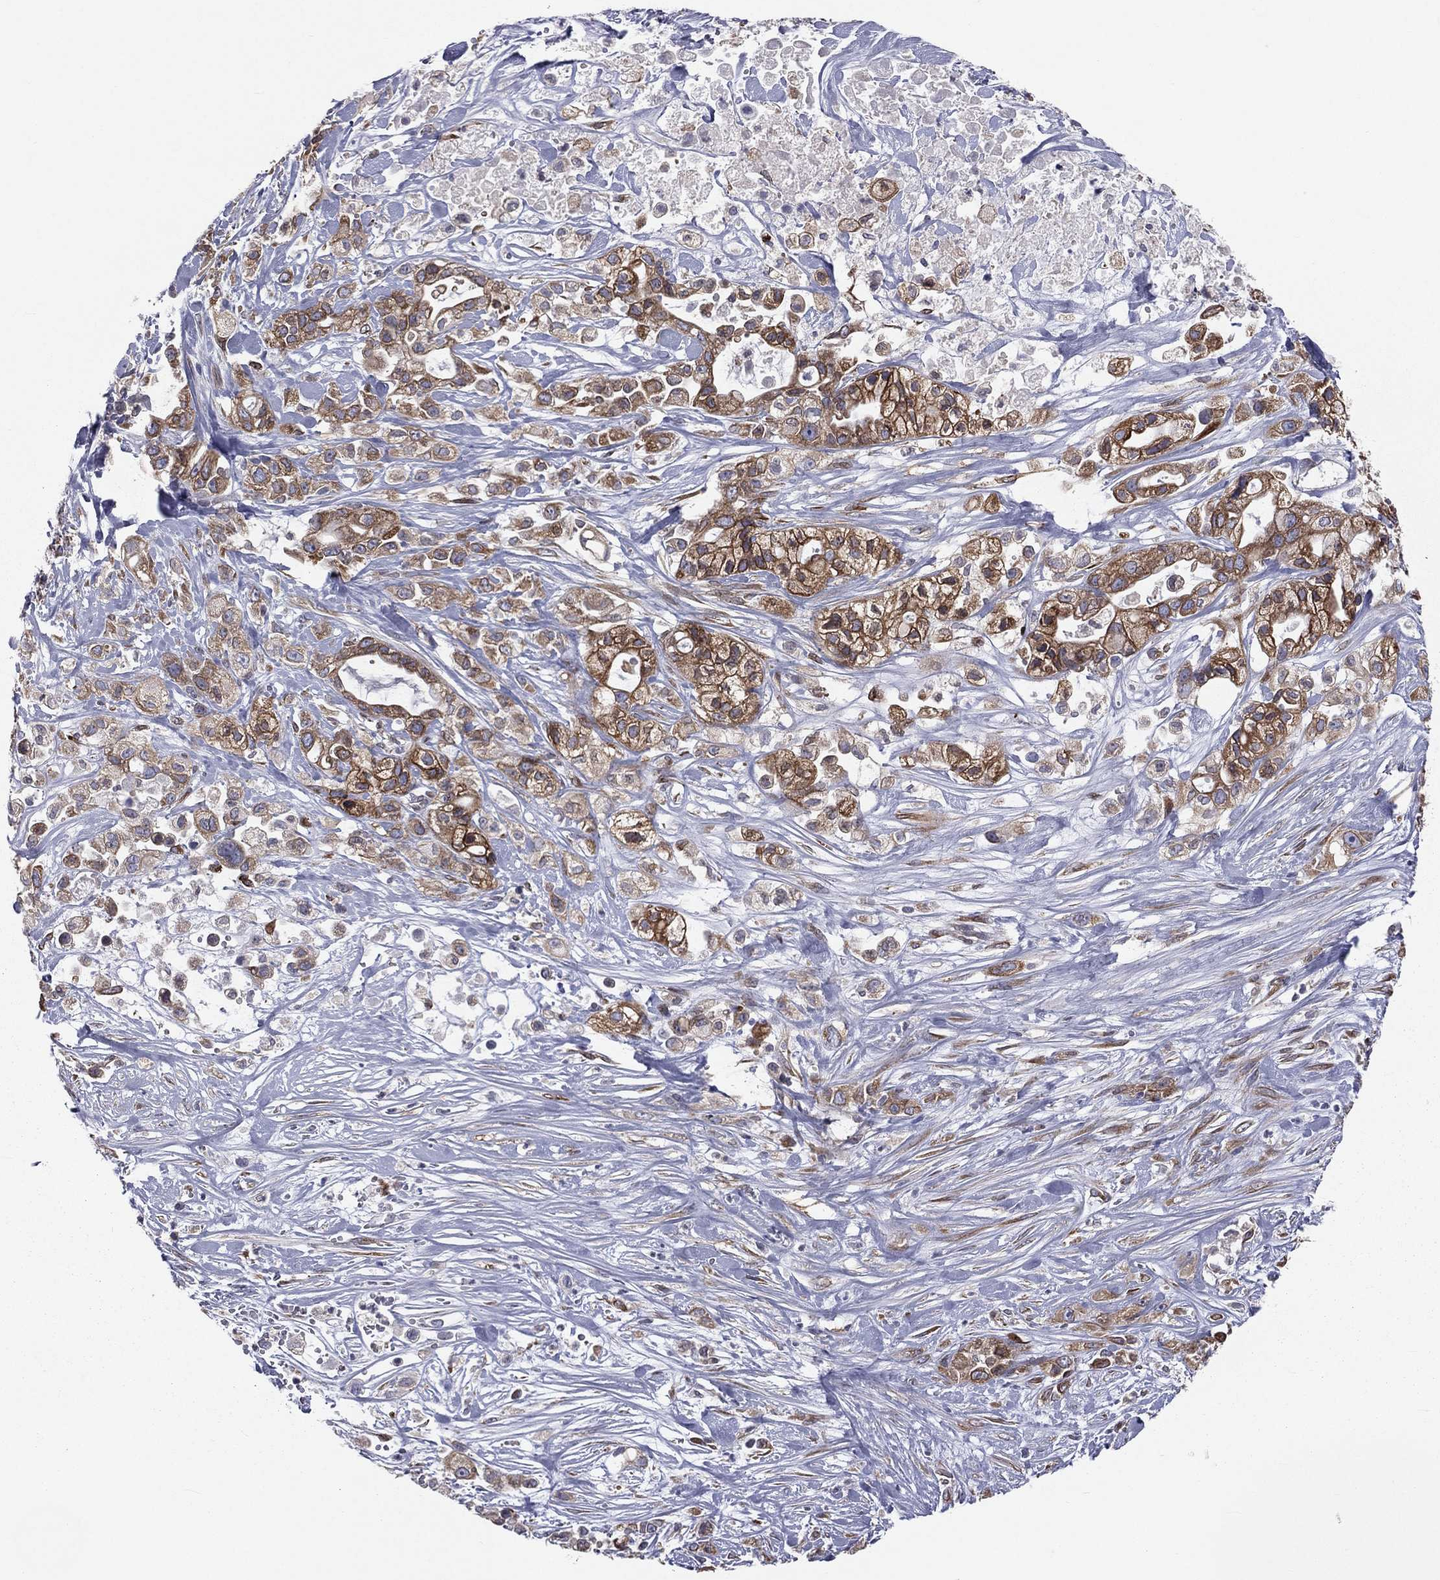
{"staining": {"intensity": "moderate", "quantity": ">75%", "location": "cytoplasmic/membranous"}, "tissue": "pancreatic cancer", "cell_type": "Tumor cells", "image_type": "cancer", "snomed": [{"axis": "morphology", "description": "Adenocarcinoma, NOS"}, {"axis": "topography", "description": "Pancreas"}], "caption": "Protein positivity by IHC exhibits moderate cytoplasmic/membranous positivity in approximately >75% of tumor cells in pancreatic cancer.", "gene": "PGRMC1", "patient": {"sex": "male", "age": 44}}